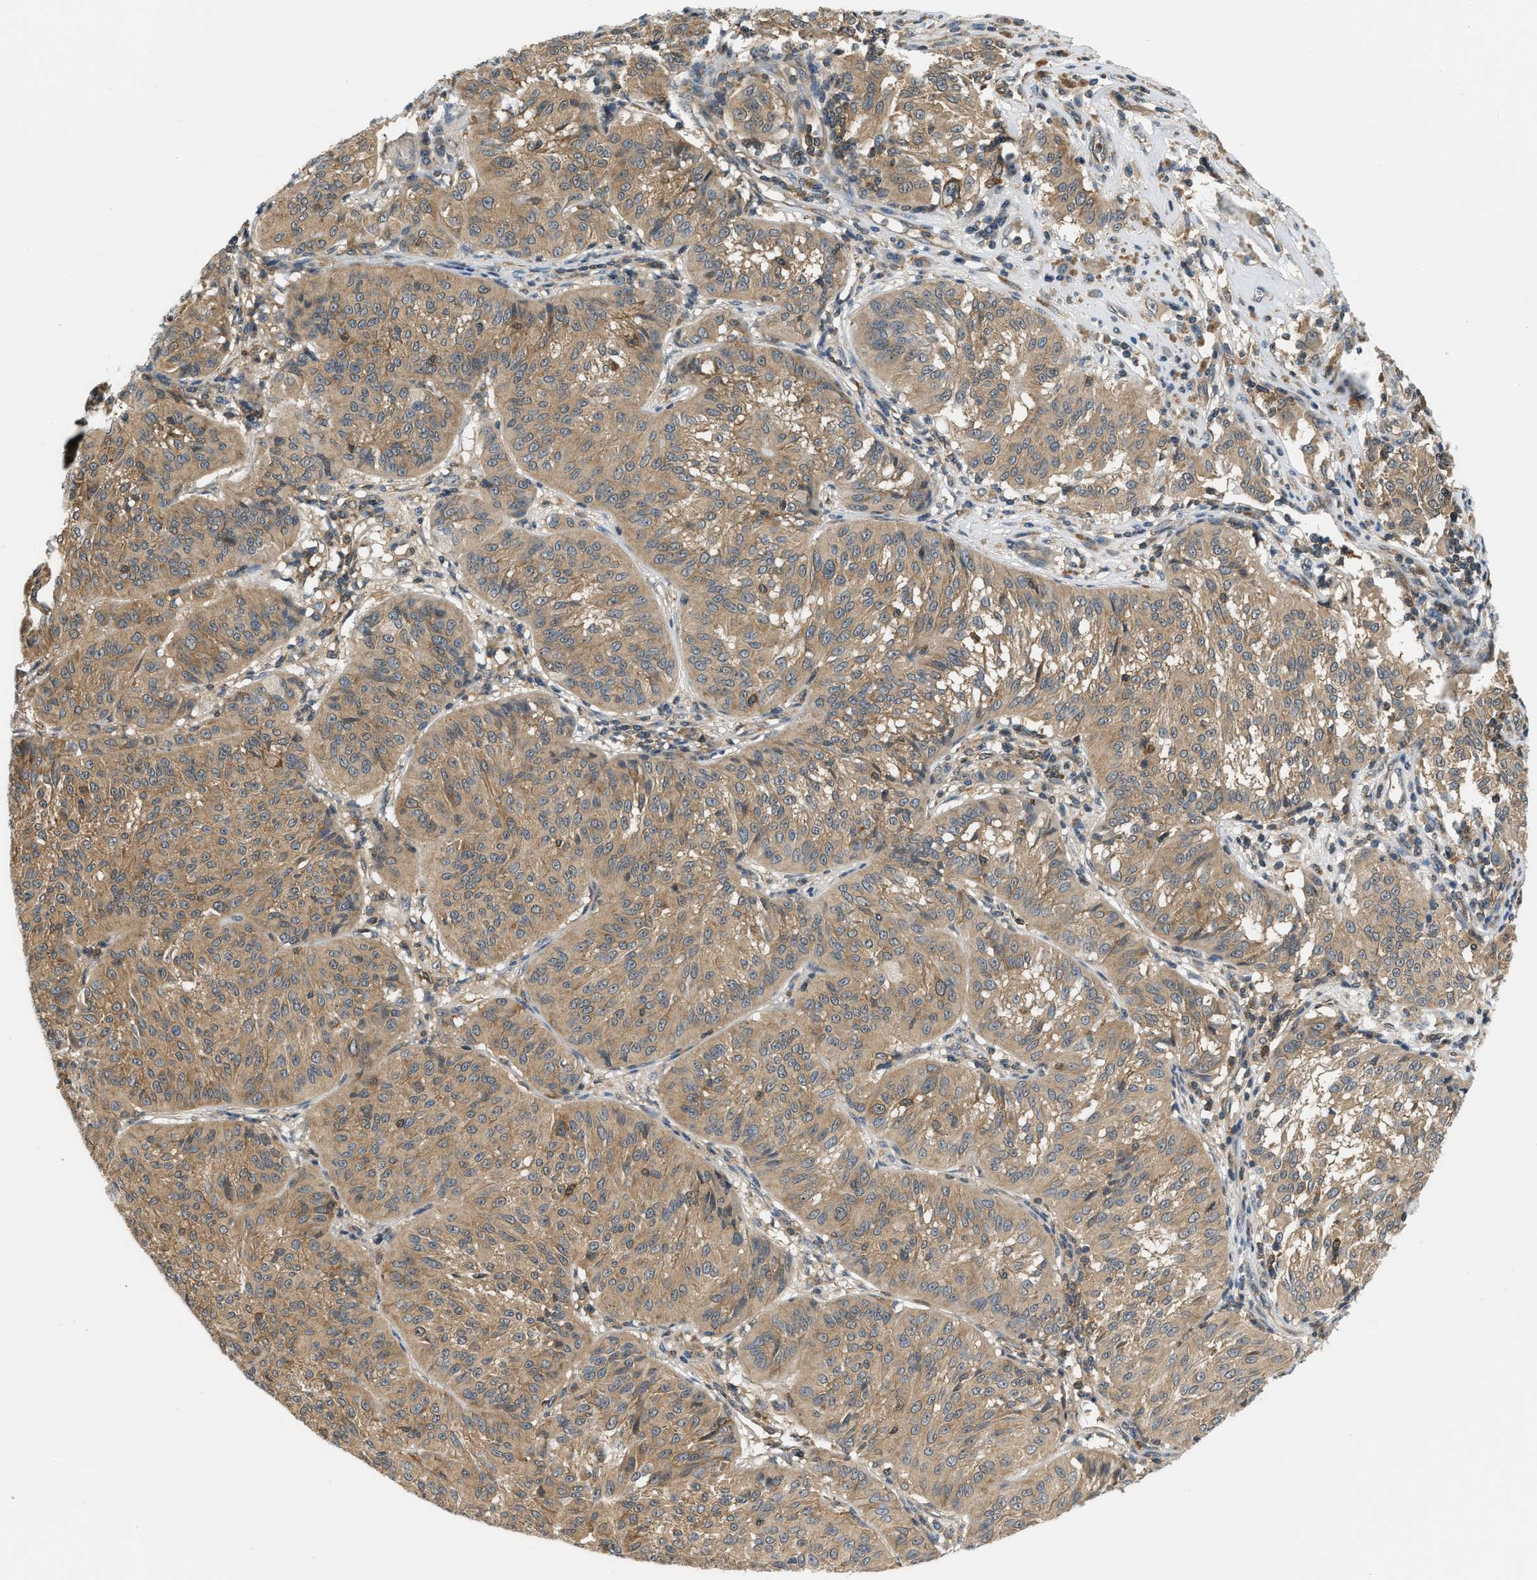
{"staining": {"intensity": "moderate", "quantity": ">75%", "location": "cytoplasmic/membranous"}, "tissue": "melanoma", "cell_type": "Tumor cells", "image_type": "cancer", "snomed": [{"axis": "morphology", "description": "Malignant melanoma, NOS"}, {"axis": "topography", "description": "Skin"}], "caption": "Immunohistochemistry of human melanoma displays medium levels of moderate cytoplasmic/membranous expression in approximately >75% of tumor cells.", "gene": "EIF4EBP2", "patient": {"sex": "female", "age": 72}}